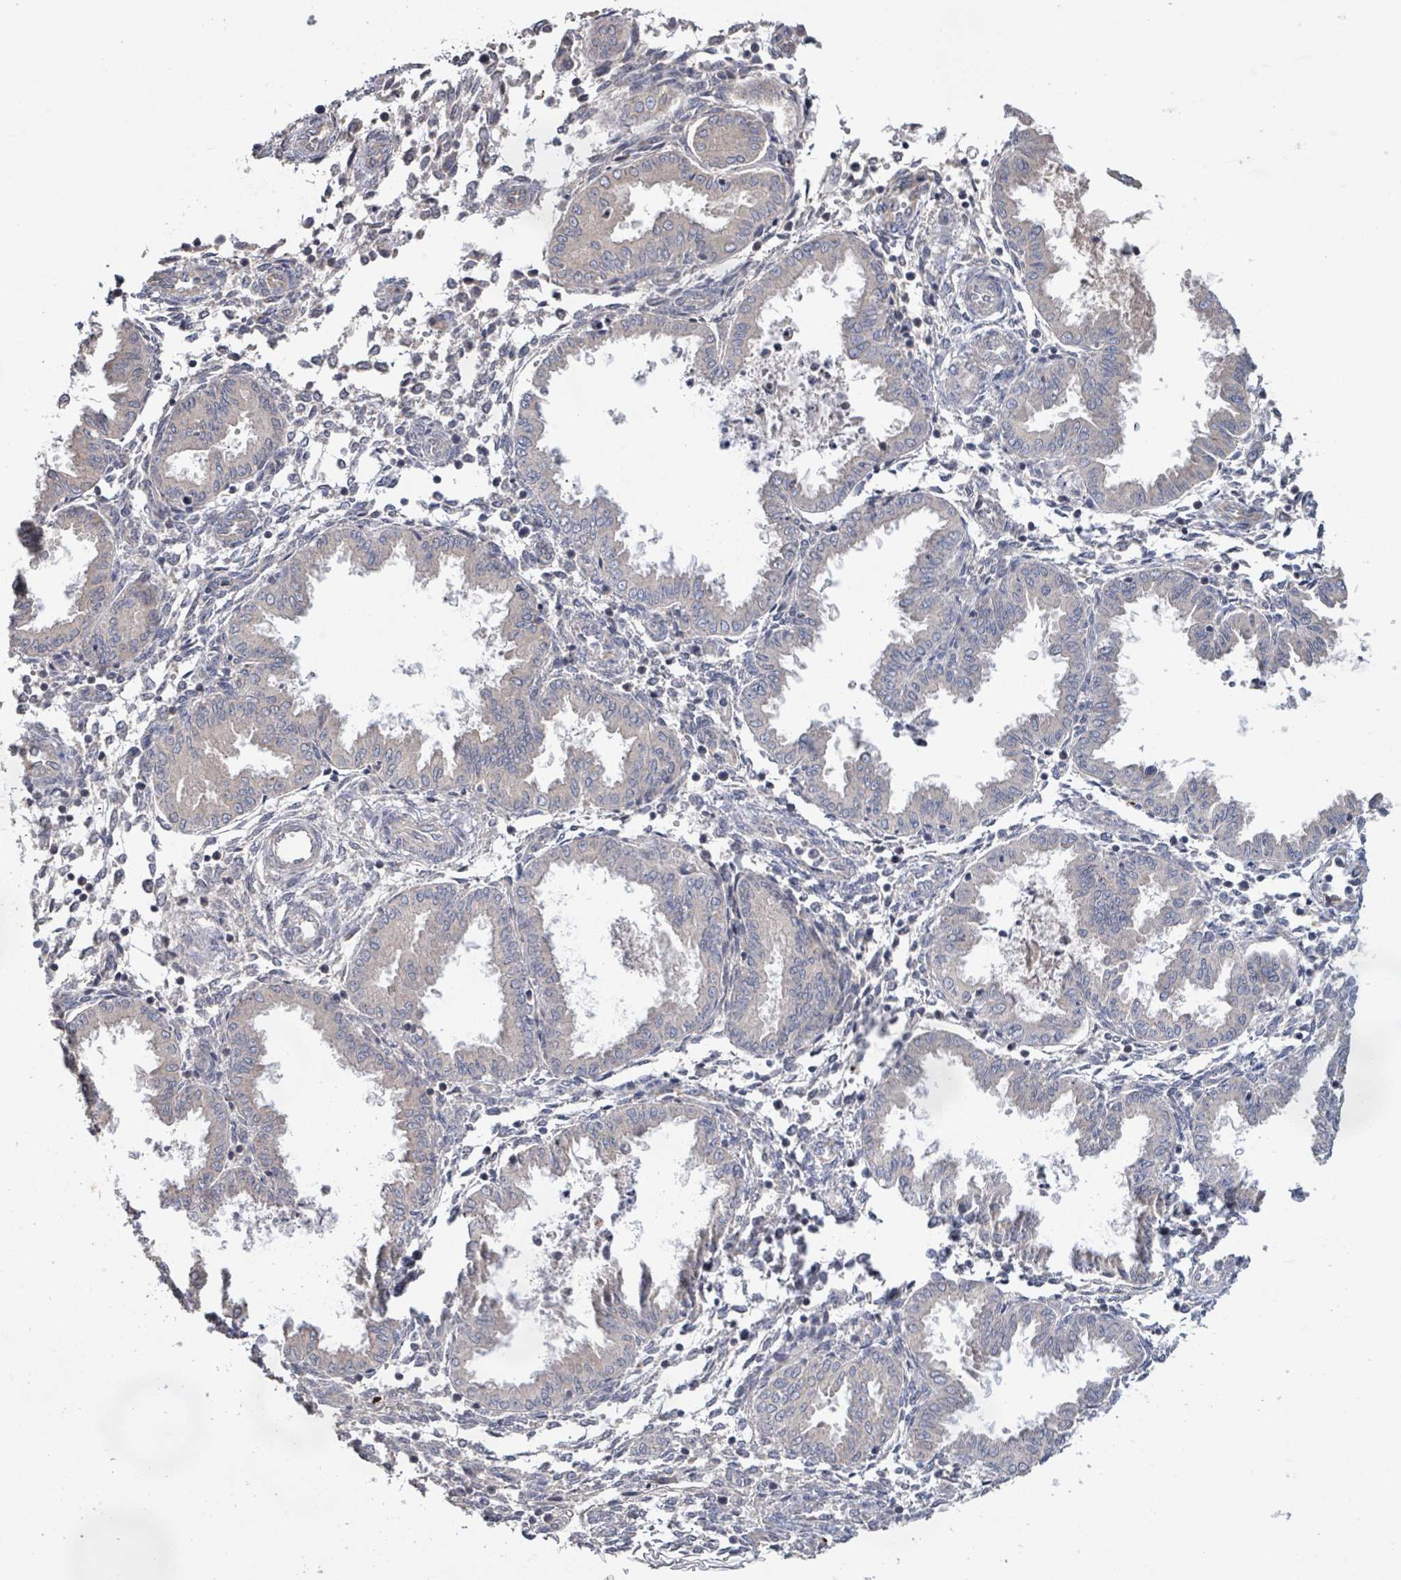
{"staining": {"intensity": "negative", "quantity": "none", "location": "none"}, "tissue": "endometrium", "cell_type": "Cells in endometrial stroma", "image_type": "normal", "snomed": [{"axis": "morphology", "description": "Normal tissue, NOS"}, {"axis": "topography", "description": "Endometrium"}], "caption": "Unremarkable endometrium was stained to show a protein in brown. There is no significant expression in cells in endometrial stroma.", "gene": "KCNS2", "patient": {"sex": "female", "age": 33}}